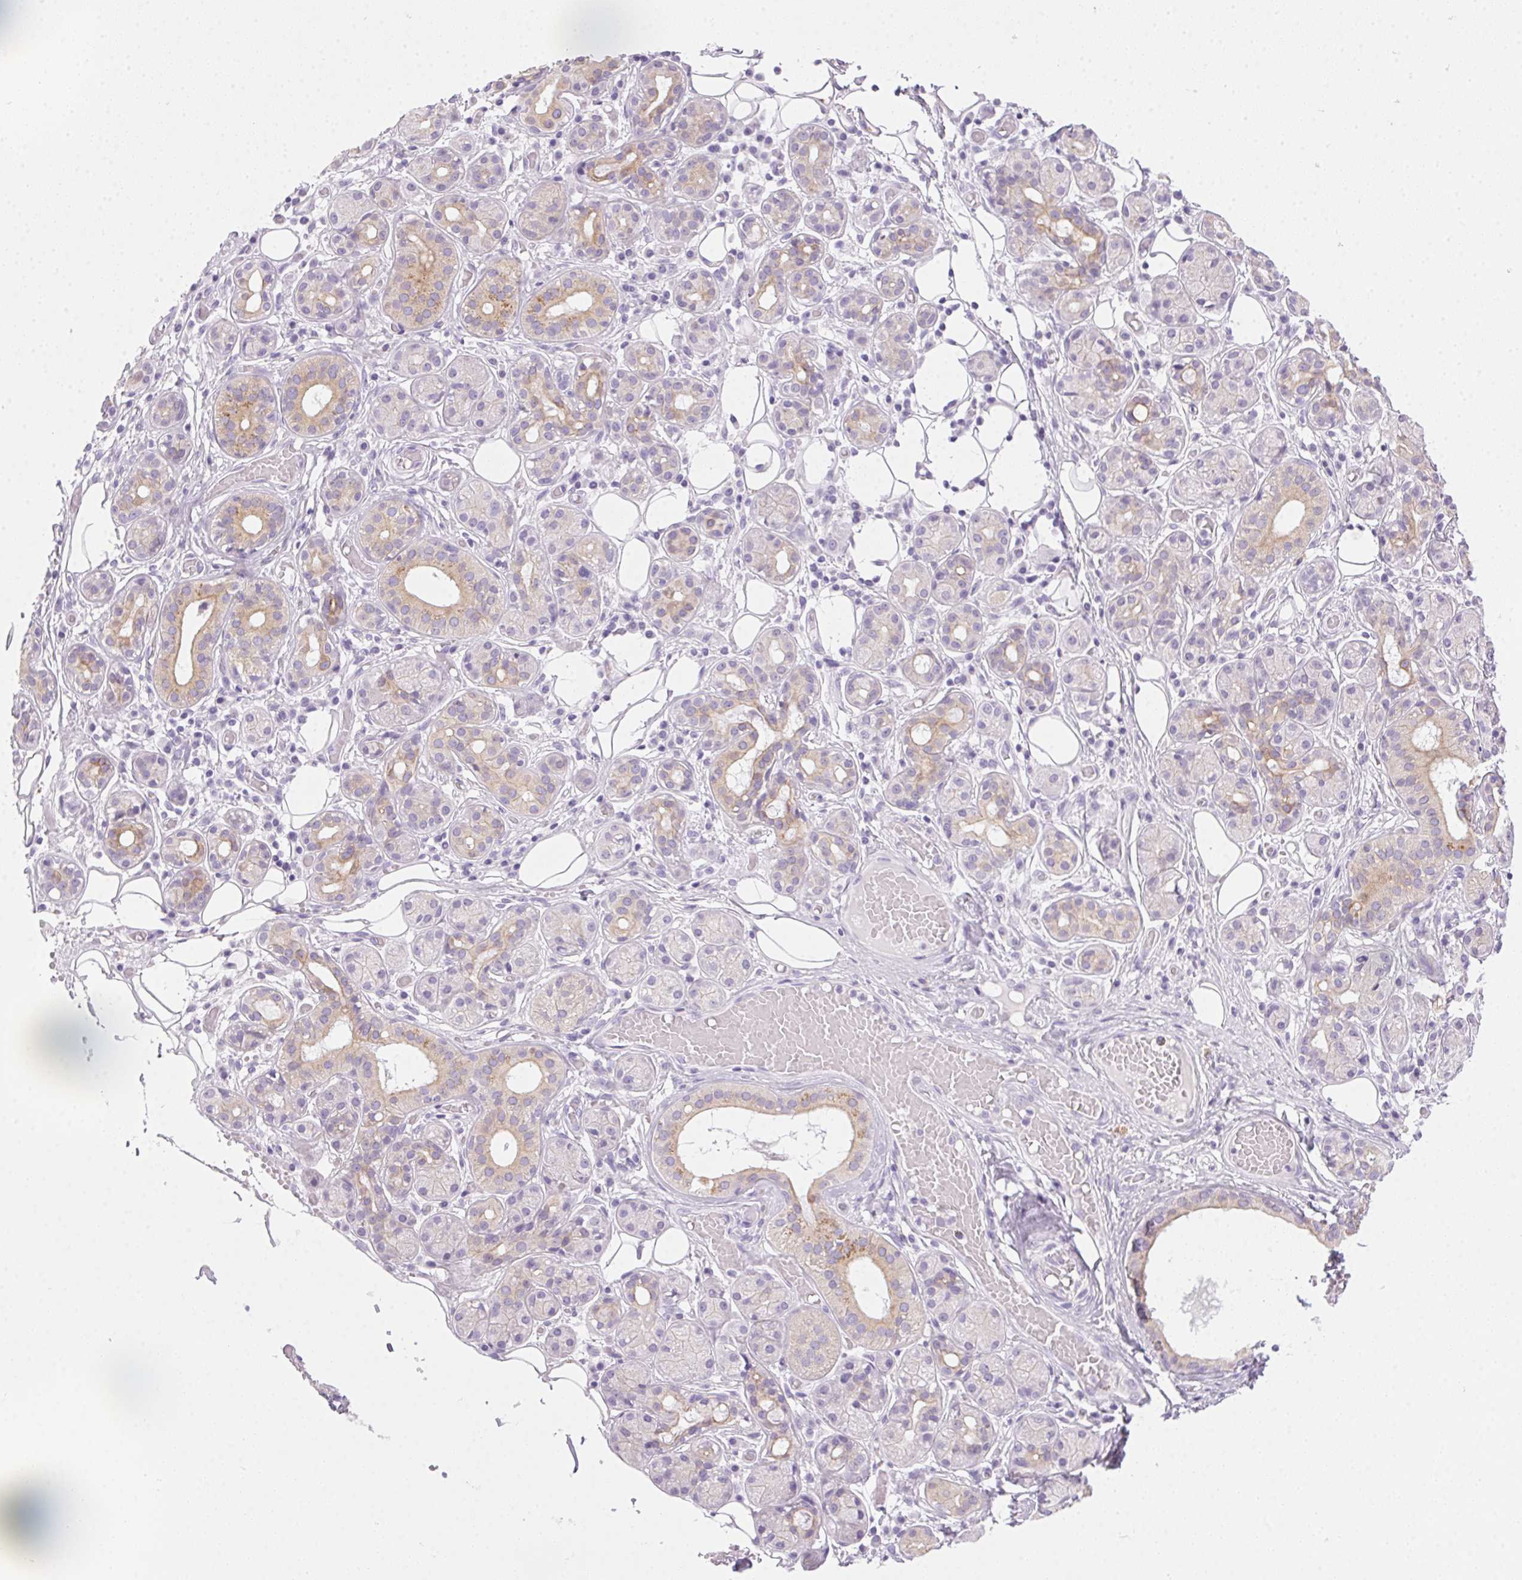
{"staining": {"intensity": "weak", "quantity": "25%-75%", "location": "cytoplasmic/membranous"}, "tissue": "salivary gland", "cell_type": "Glandular cells", "image_type": "normal", "snomed": [{"axis": "morphology", "description": "Normal tissue, NOS"}, {"axis": "topography", "description": "Salivary gland"}, {"axis": "topography", "description": "Peripheral nerve tissue"}], "caption": "Immunohistochemical staining of unremarkable human salivary gland displays 25%-75% levels of weak cytoplasmic/membranous protein staining in about 25%-75% of glandular cells. Using DAB (brown) and hematoxylin (blue) stains, captured at high magnification using brightfield microscopy.", "gene": "POPDC2", "patient": {"sex": "male", "age": 71}}